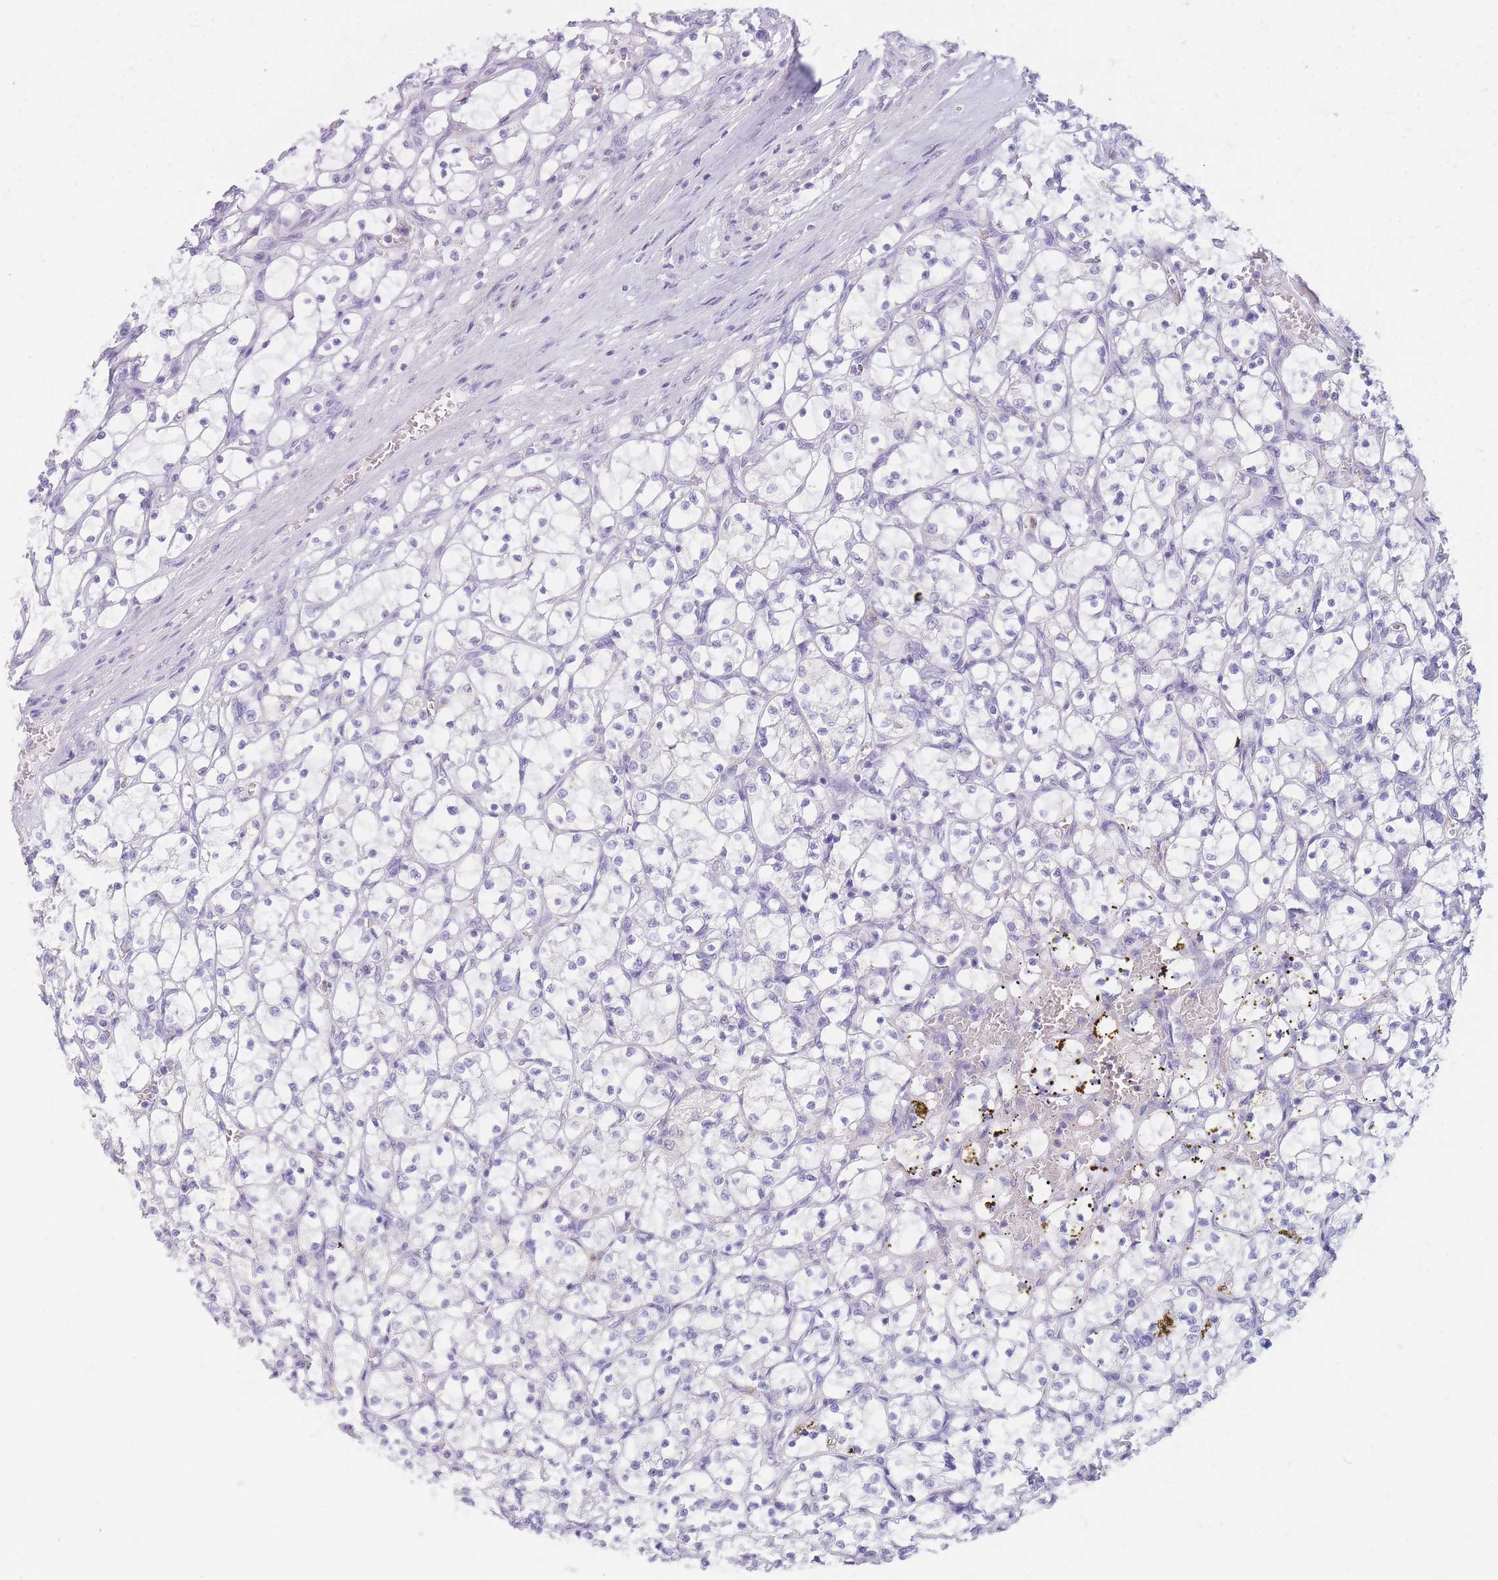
{"staining": {"intensity": "negative", "quantity": "none", "location": "none"}, "tissue": "renal cancer", "cell_type": "Tumor cells", "image_type": "cancer", "snomed": [{"axis": "morphology", "description": "Adenocarcinoma, NOS"}, {"axis": "topography", "description": "Kidney"}], "caption": "Immunohistochemistry (IHC) of renal cancer (adenocarcinoma) demonstrates no staining in tumor cells.", "gene": "ZNF627", "patient": {"sex": "female", "age": 69}}